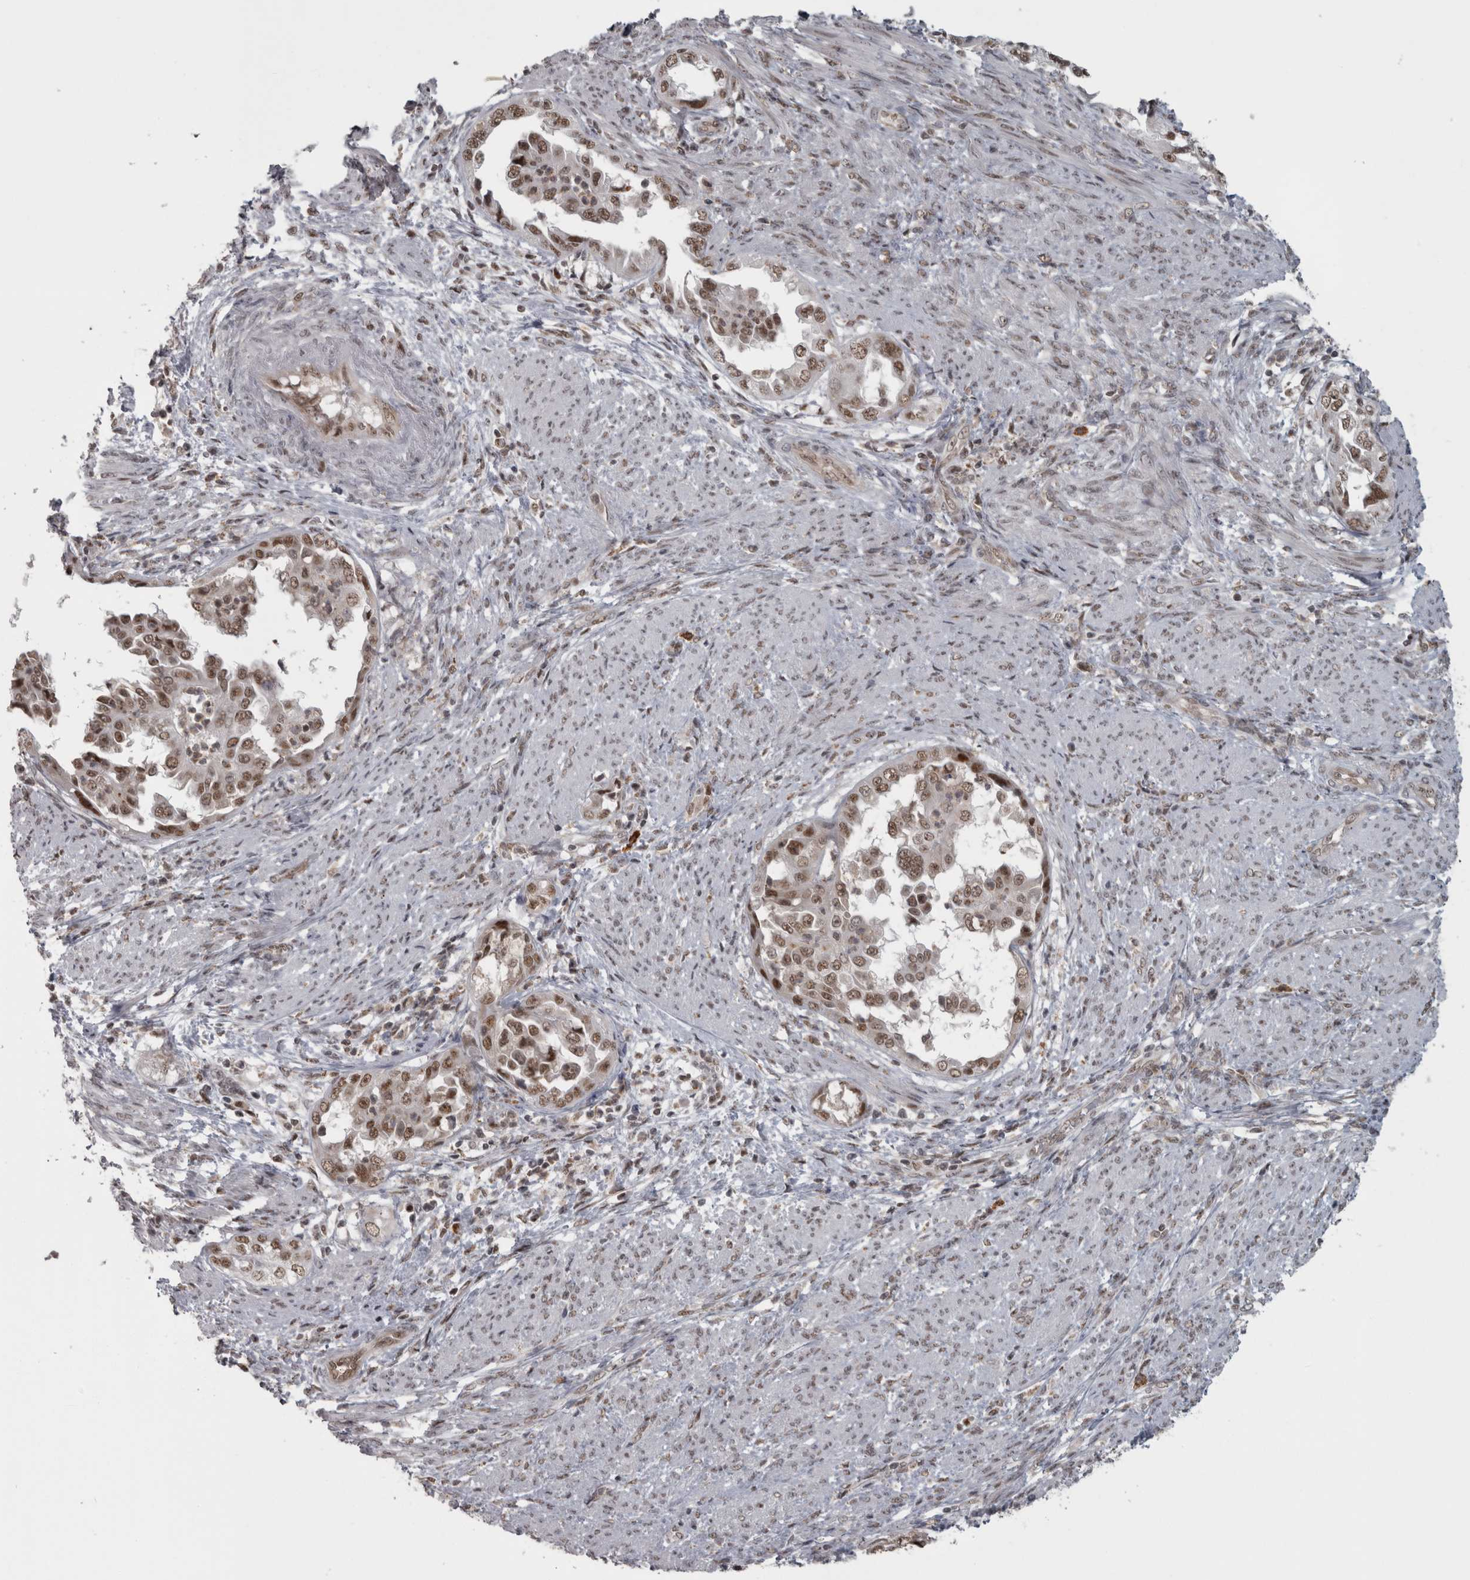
{"staining": {"intensity": "moderate", "quantity": ">75%", "location": "nuclear"}, "tissue": "endometrial cancer", "cell_type": "Tumor cells", "image_type": "cancer", "snomed": [{"axis": "morphology", "description": "Adenocarcinoma, NOS"}, {"axis": "topography", "description": "Endometrium"}], "caption": "About >75% of tumor cells in human endometrial cancer reveal moderate nuclear protein positivity as visualized by brown immunohistochemical staining.", "gene": "MICU3", "patient": {"sex": "female", "age": 85}}